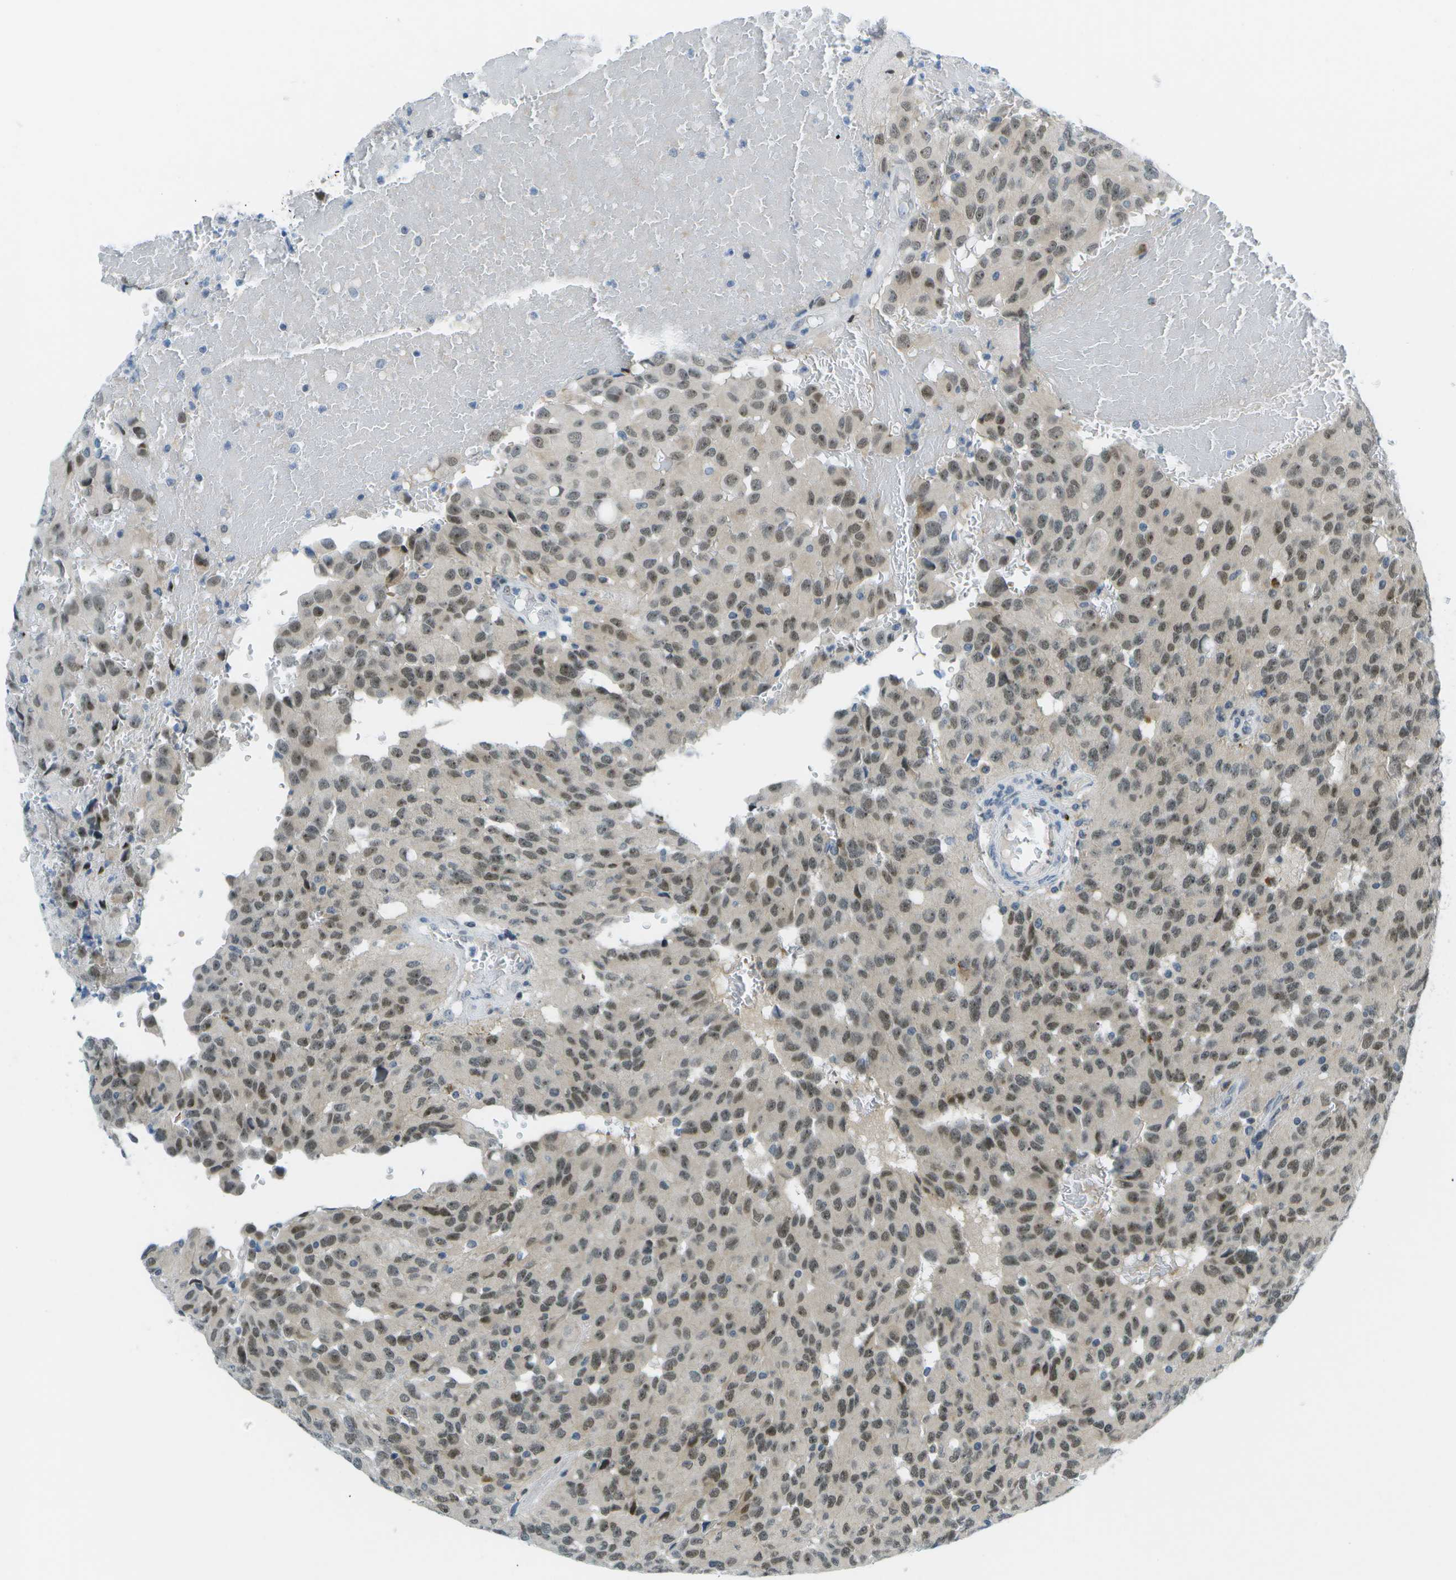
{"staining": {"intensity": "weak", "quantity": ">75%", "location": "nuclear"}, "tissue": "glioma", "cell_type": "Tumor cells", "image_type": "cancer", "snomed": [{"axis": "morphology", "description": "Glioma, malignant, High grade"}, {"axis": "topography", "description": "Brain"}], "caption": "Immunohistochemical staining of malignant glioma (high-grade) displays low levels of weak nuclear staining in approximately >75% of tumor cells. (DAB (3,3'-diaminobenzidine) IHC, brown staining for protein, blue staining for nuclei).", "gene": "PITHD1", "patient": {"sex": "male", "age": 32}}